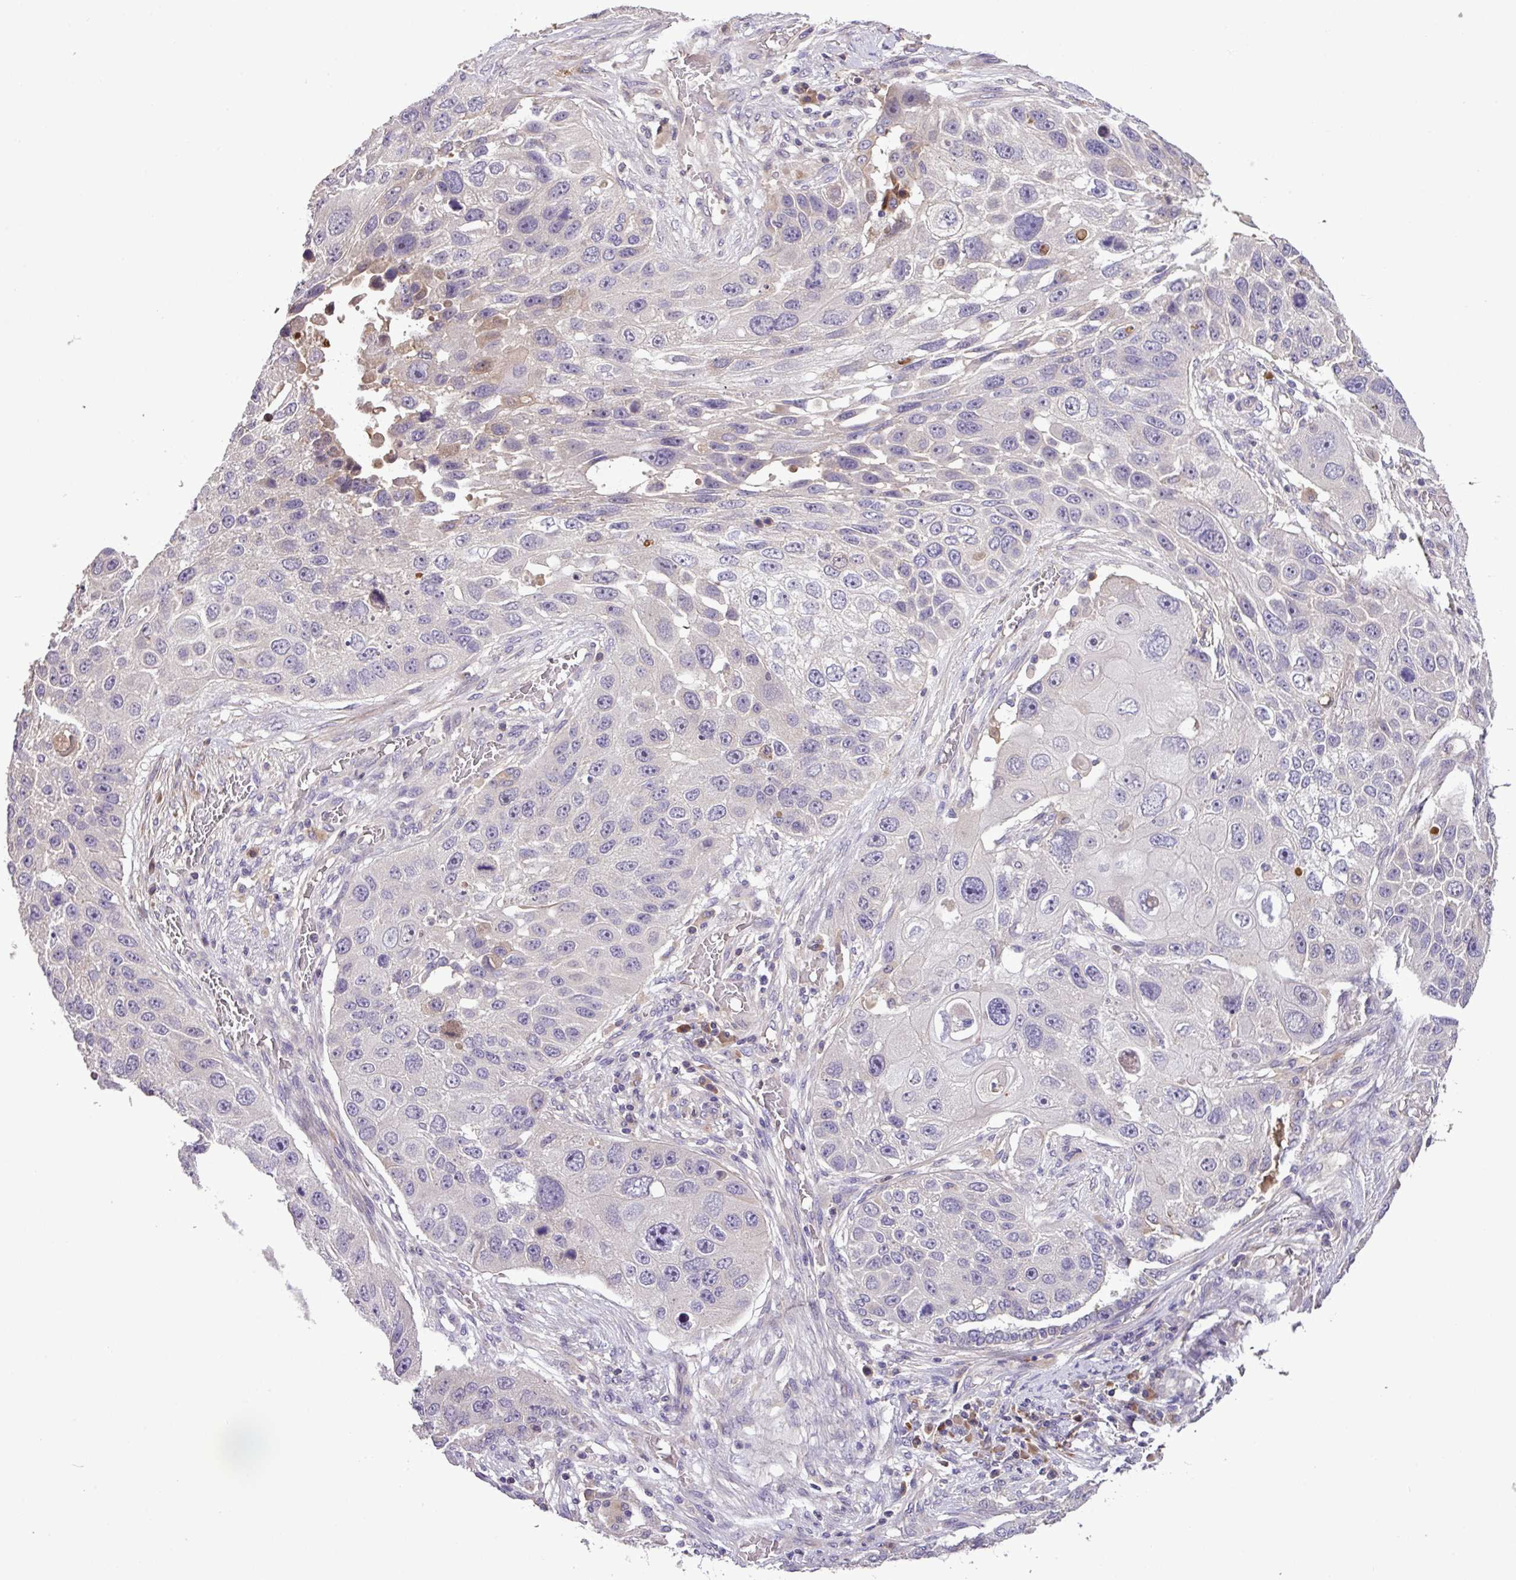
{"staining": {"intensity": "weak", "quantity": "<25%", "location": "cytoplasmic/membranous"}, "tissue": "lung cancer", "cell_type": "Tumor cells", "image_type": "cancer", "snomed": [{"axis": "morphology", "description": "Squamous cell carcinoma, NOS"}, {"axis": "topography", "description": "Lung"}], "caption": "This is an IHC histopathology image of human squamous cell carcinoma (lung). There is no expression in tumor cells.", "gene": "ZNF266", "patient": {"sex": "male", "age": 61}}